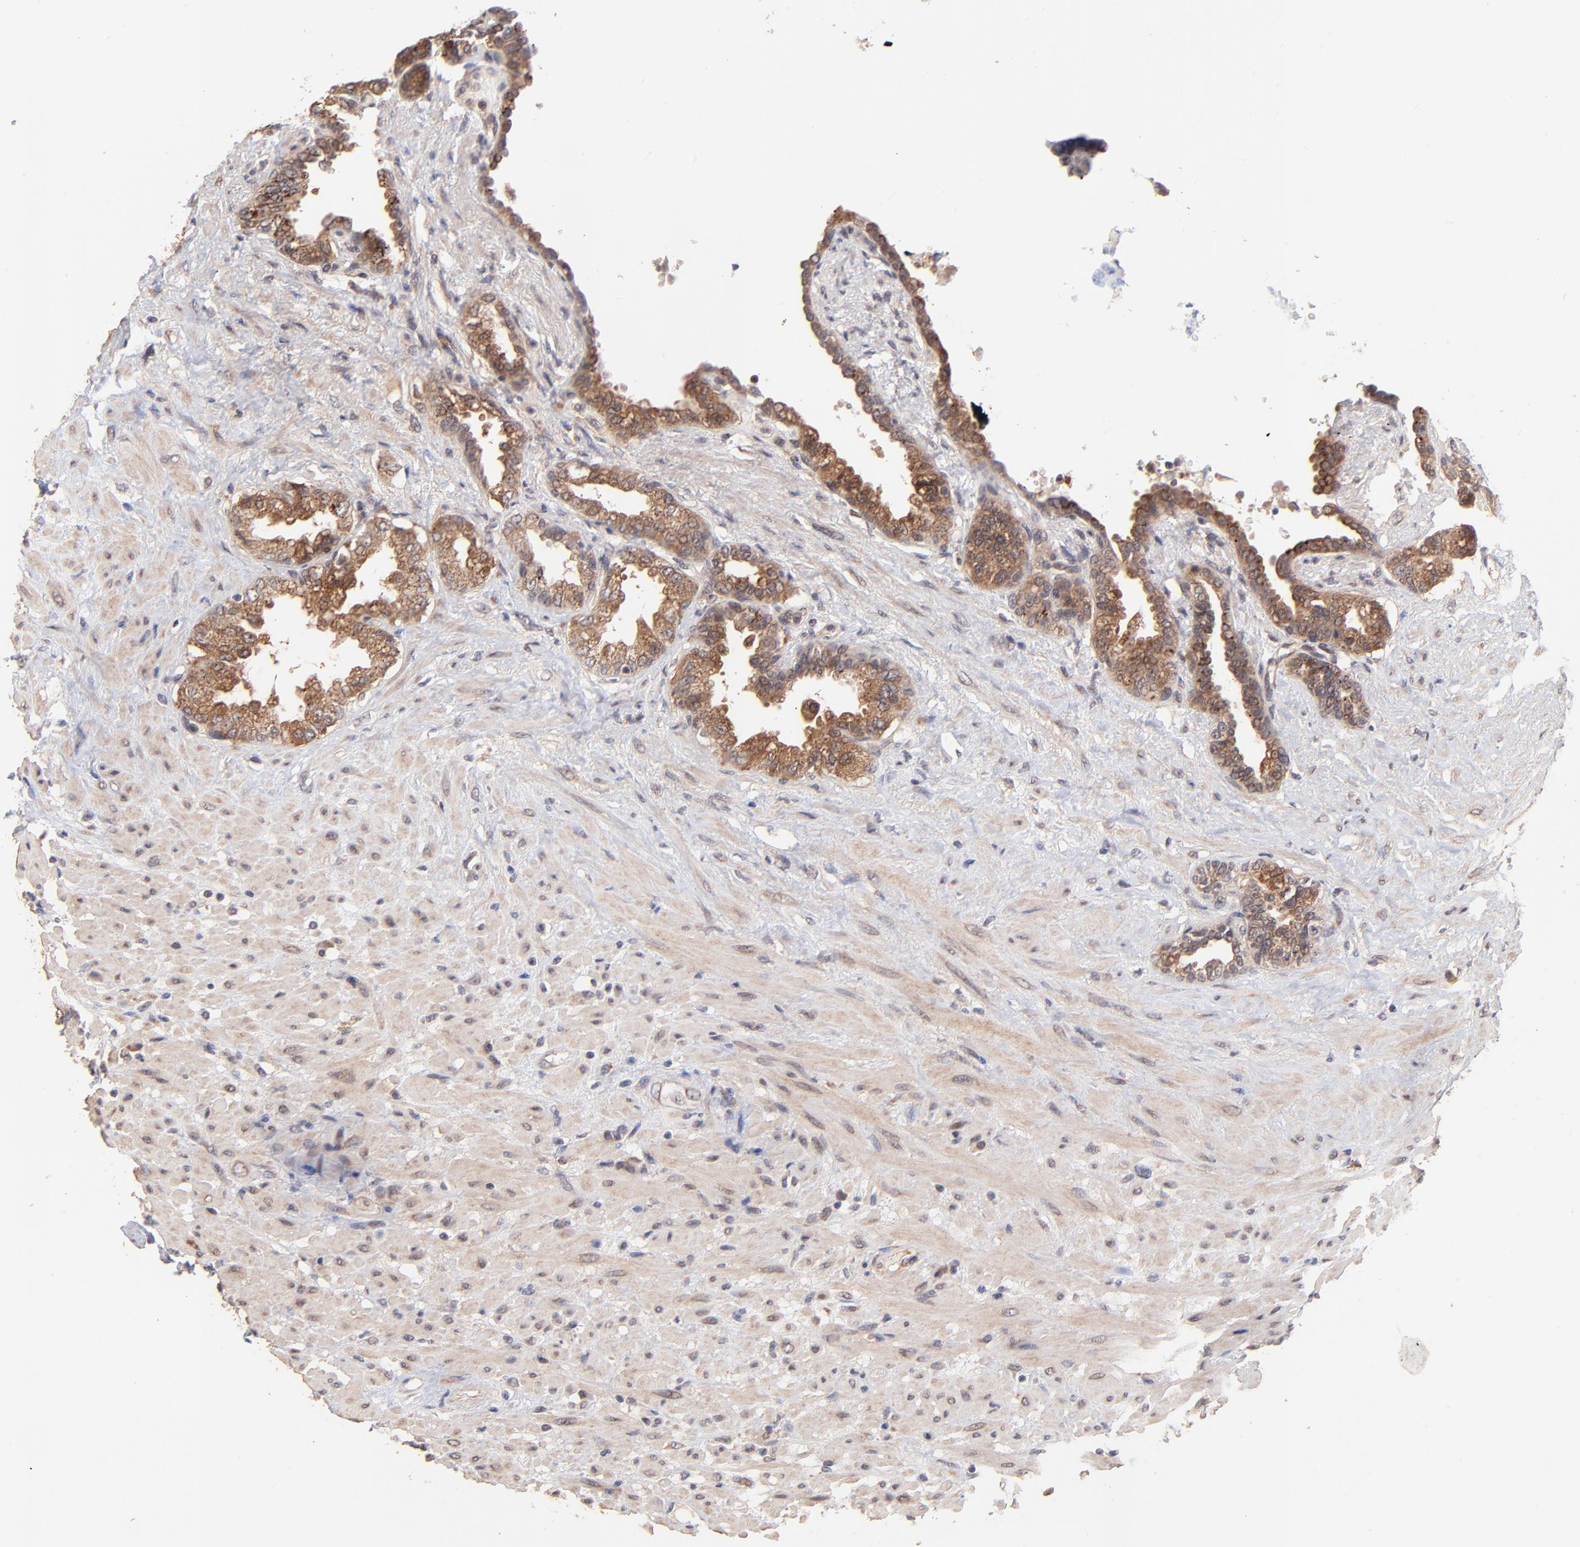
{"staining": {"intensity": "moderate", "quantity": ">75%", "location": "cytoplasmic/membranous"}, "tissue": "seminal vesicle", "cell_type": "Glandular cells", "image_type": "normal", "snomed": [{"axis": "morphology", "description": "Normal tissue, NOS"}, {"axis": "topography", "description": "Seminal veicle"}], "caption": "Protein staining reveals moderate cytoplasmic/membranous staining in approximately >75% of glandular cells in benign seminal vesicle. The staining was performed using DAB, with brown indicating positive protein expression. Nuclei are stained blue with hematoxylin.", "gene": "BAIAP2L2", "patient": {"sex": "male", "age": 61}}